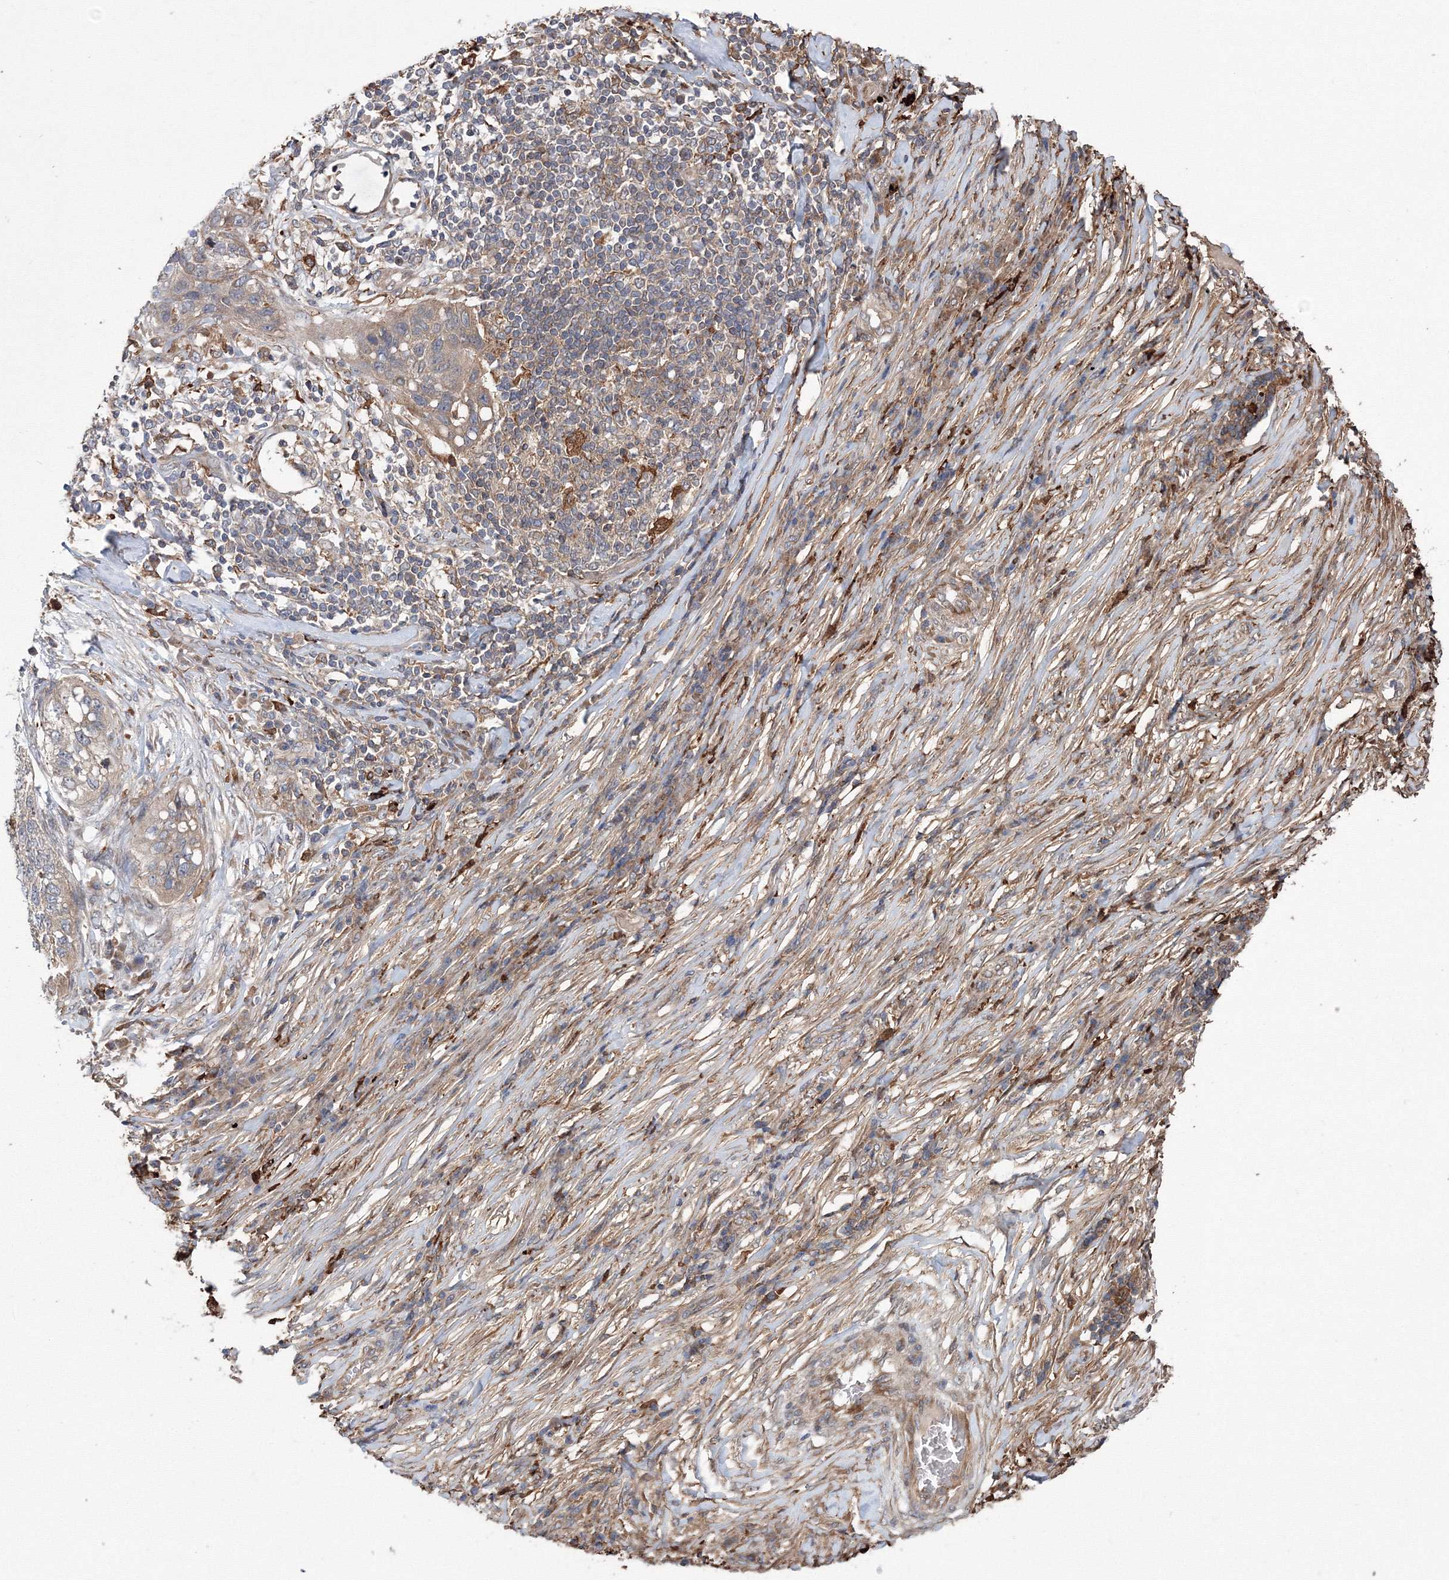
{"staining": {"intensity": "weak", "quantity": "25%-75%", "location": "cytoplasmic/membranous"}, "tissue": "lung cancer", "cell_type": "Tumor cells", "image_type": "cancer", "snomed": [{"axis": "morphology", "description": "Squamous cell carcinoma, NOS"}, {"axis": "topography", "description": "Lung"}], "caption": "Squamous cell carcinoma (lung) stained with IHC displays weak cytoplasmic/membranous expression in about 25%-75% of tumor cells.", "gene": "RANBP3L", "patient": {"sex": "female", "age": 63}}